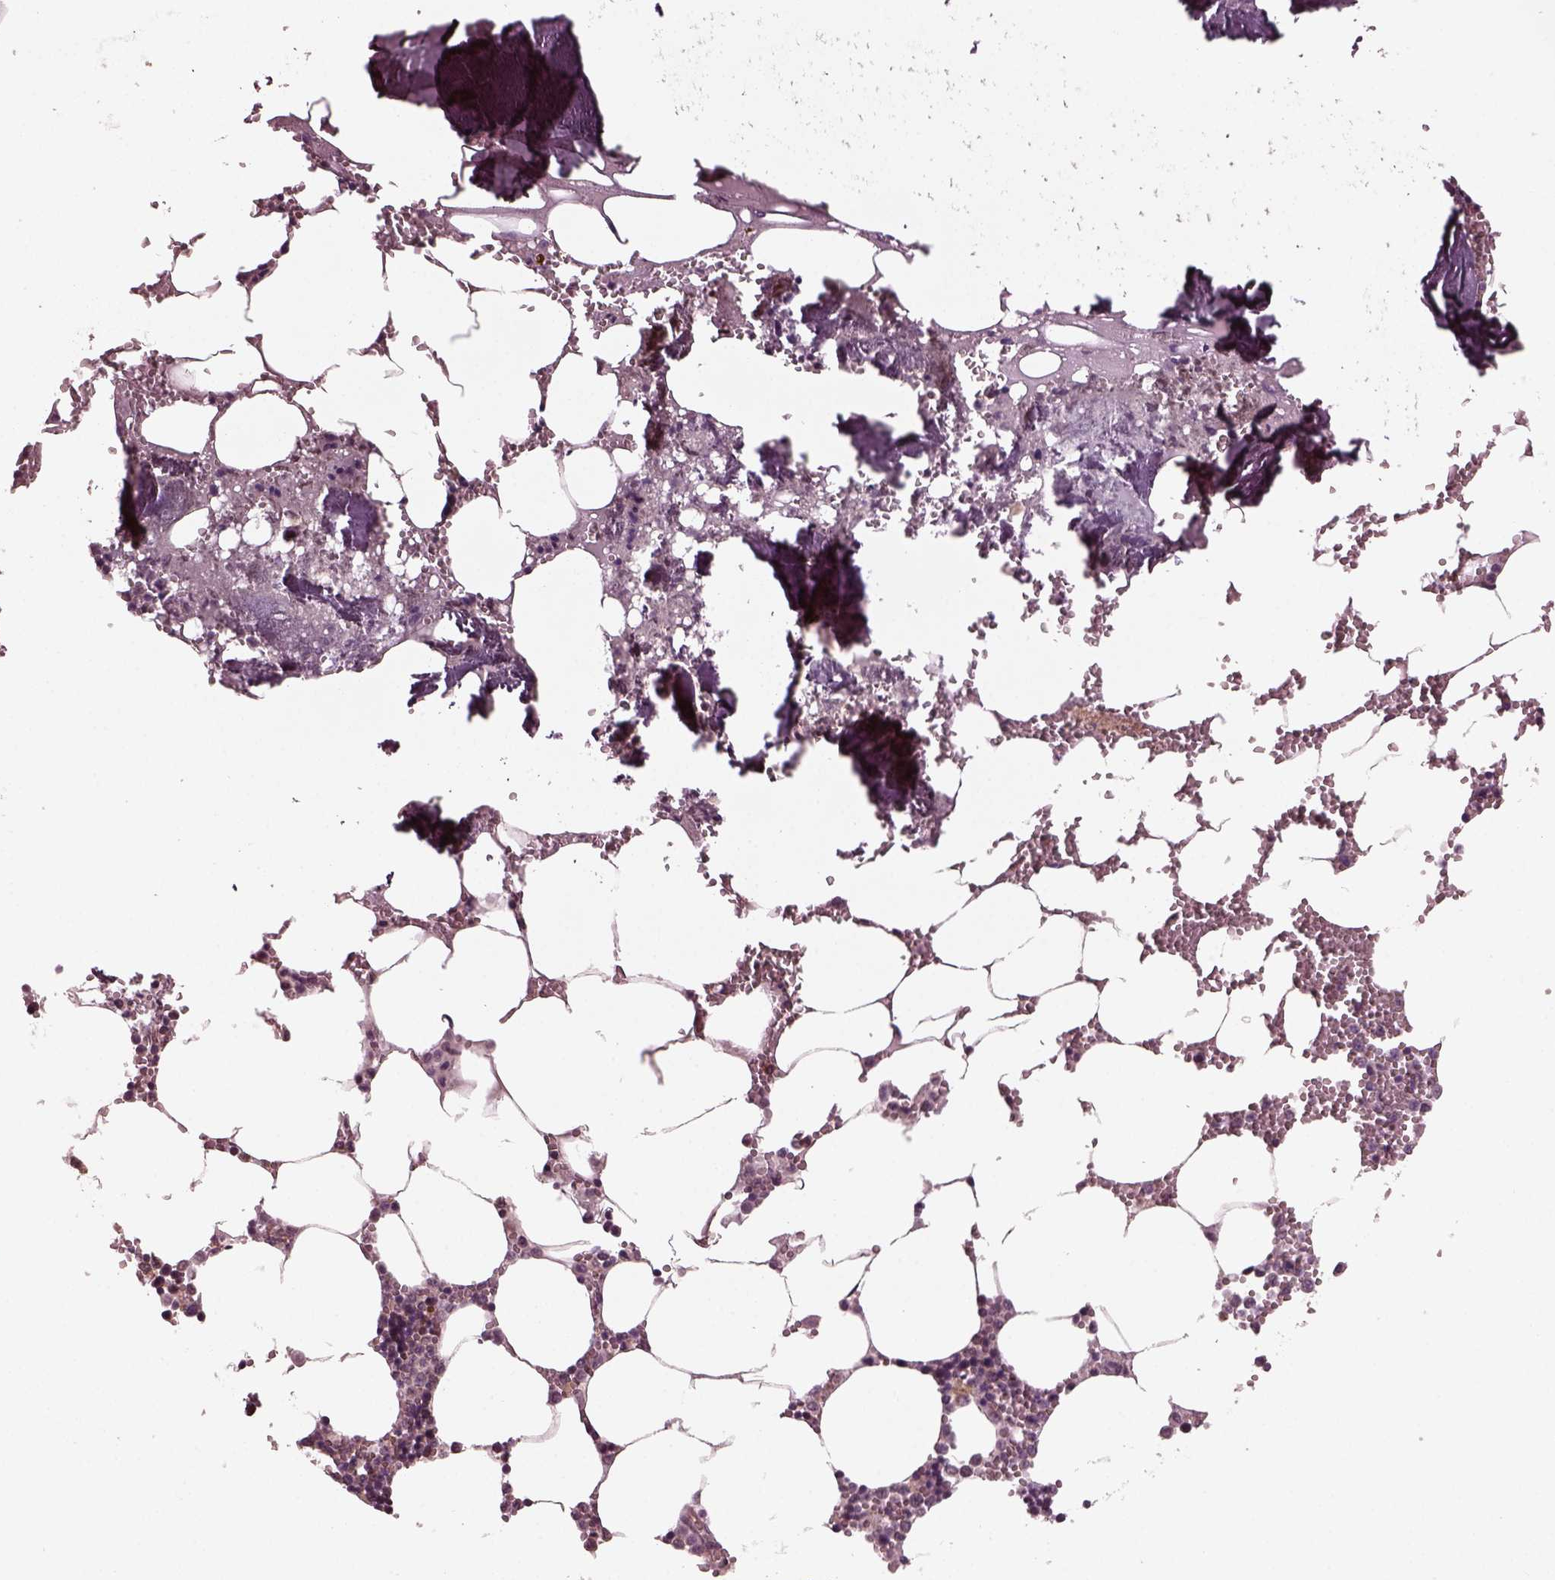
{"staining": {"intensity": "moderate", "quantity": "25%-75%", "location": "cytoplasmic/membranous"}, "tissue": "bone marrow", "cell_type": "Hematopoietic cells", "image_type": "normal", "snomed": [{"axis": "morphology", "description": "Normal tissue, NOS"}, {"axis": "topography", "description": "Bone marrow"}], "caption": "Immunohistochemistry (IHC) (DAB (3,3'-diaminobenzidine)) staining of benign bone marrow demonstrates moderate cytoplasmic/membranous protein staining in about 25%-75% of hematopoietic cells.", "gene": "TUBG1", "patient": {"sex": "male", "age": 54}}